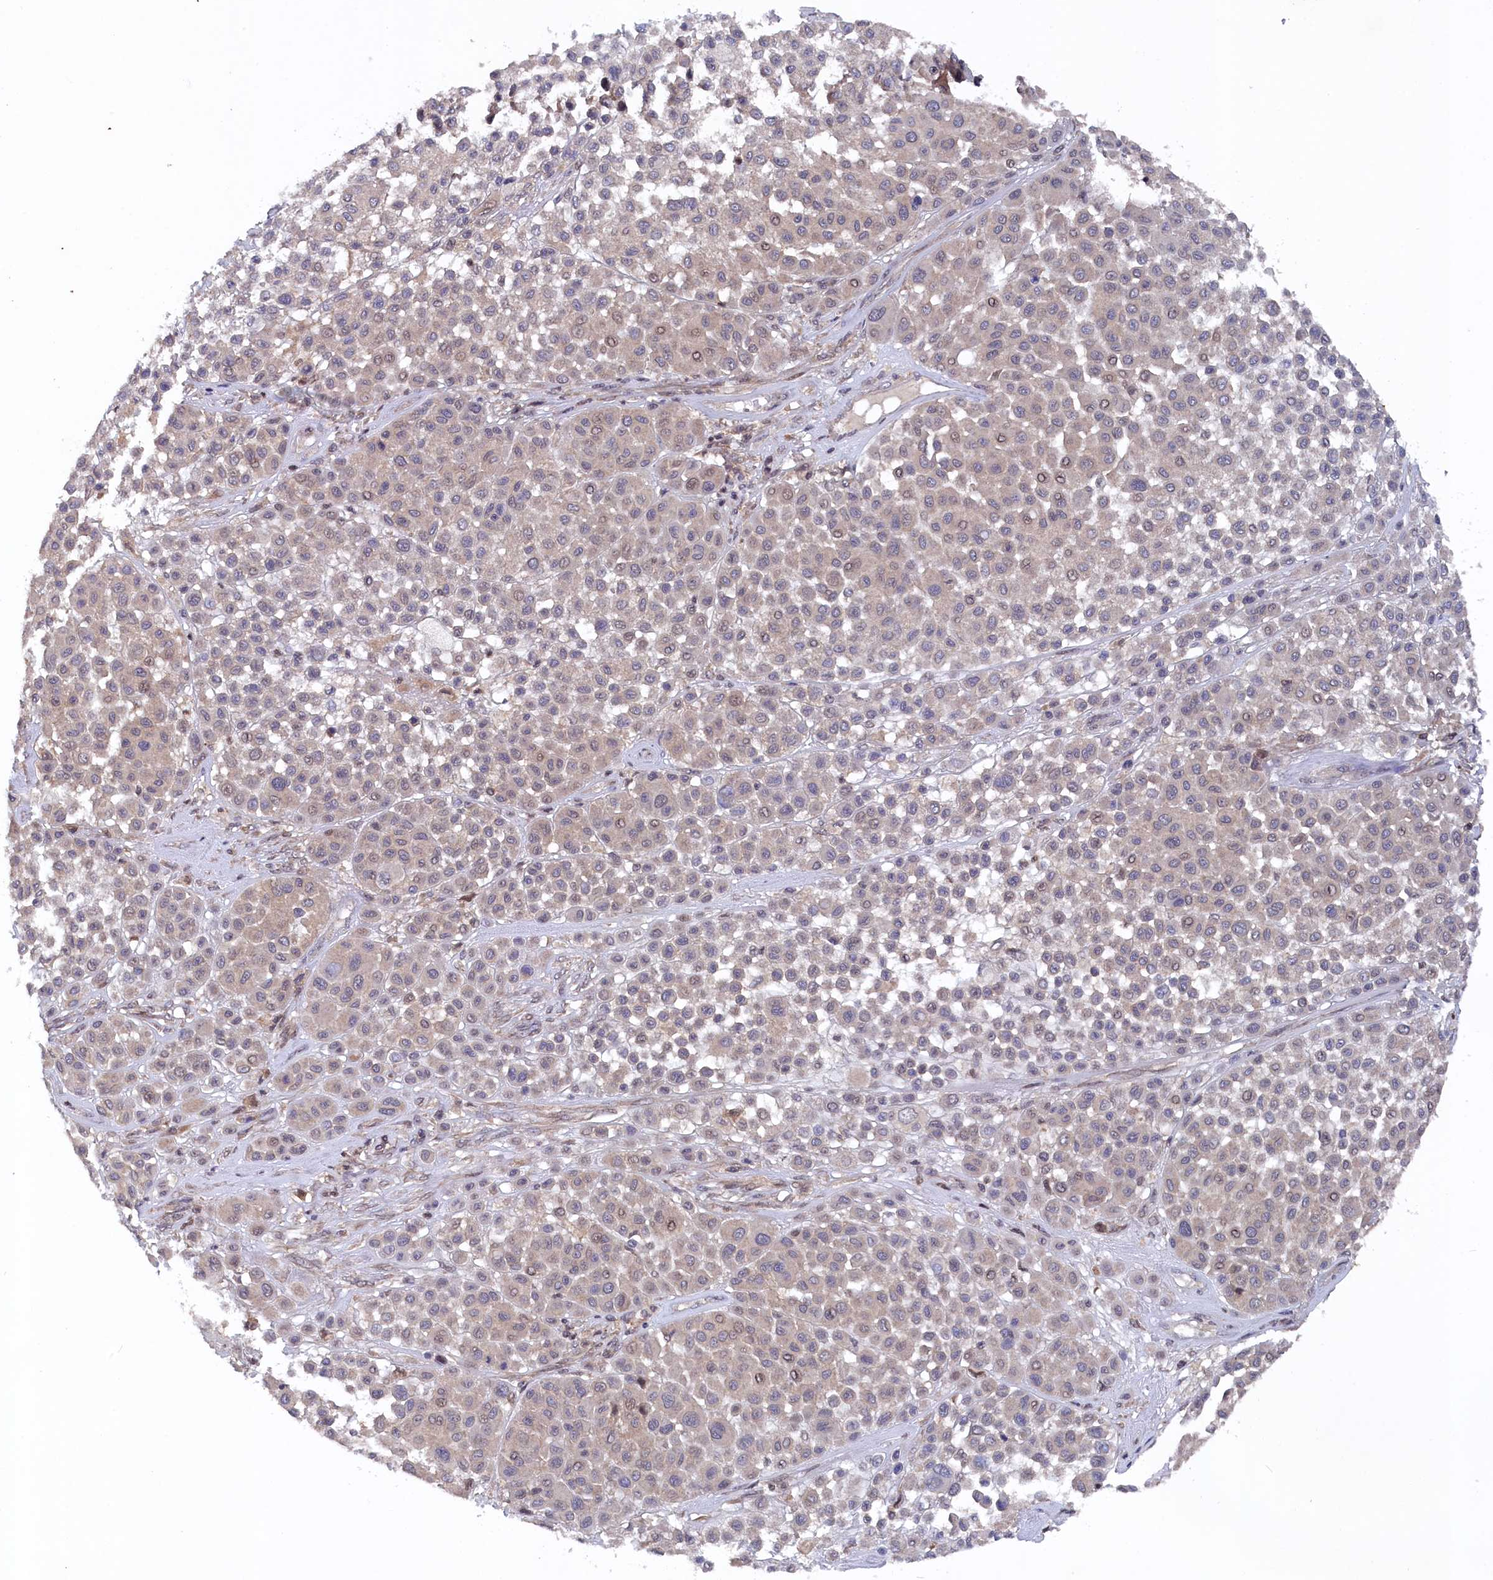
{"staining": {"intensity": "negative", "quantity": "none", "location": "none"}, "tissue": "melanoma", "cell_type": "Tumor cells", "image_type": "cancer", "snomed": [{"axis": "morphology", "description": "Malignant melanoma, Metastatic site"}, {"axis": "topography", "description": "Soft tissue"}], "caption": "This photomicrograph is of melanoma stained with IHC to label a protein in brown with the nuclei are counter-stained blue. There is no staining in tumor cells.", "gene": "TMC5", "patient": {"sex": "male", "age": 41}}